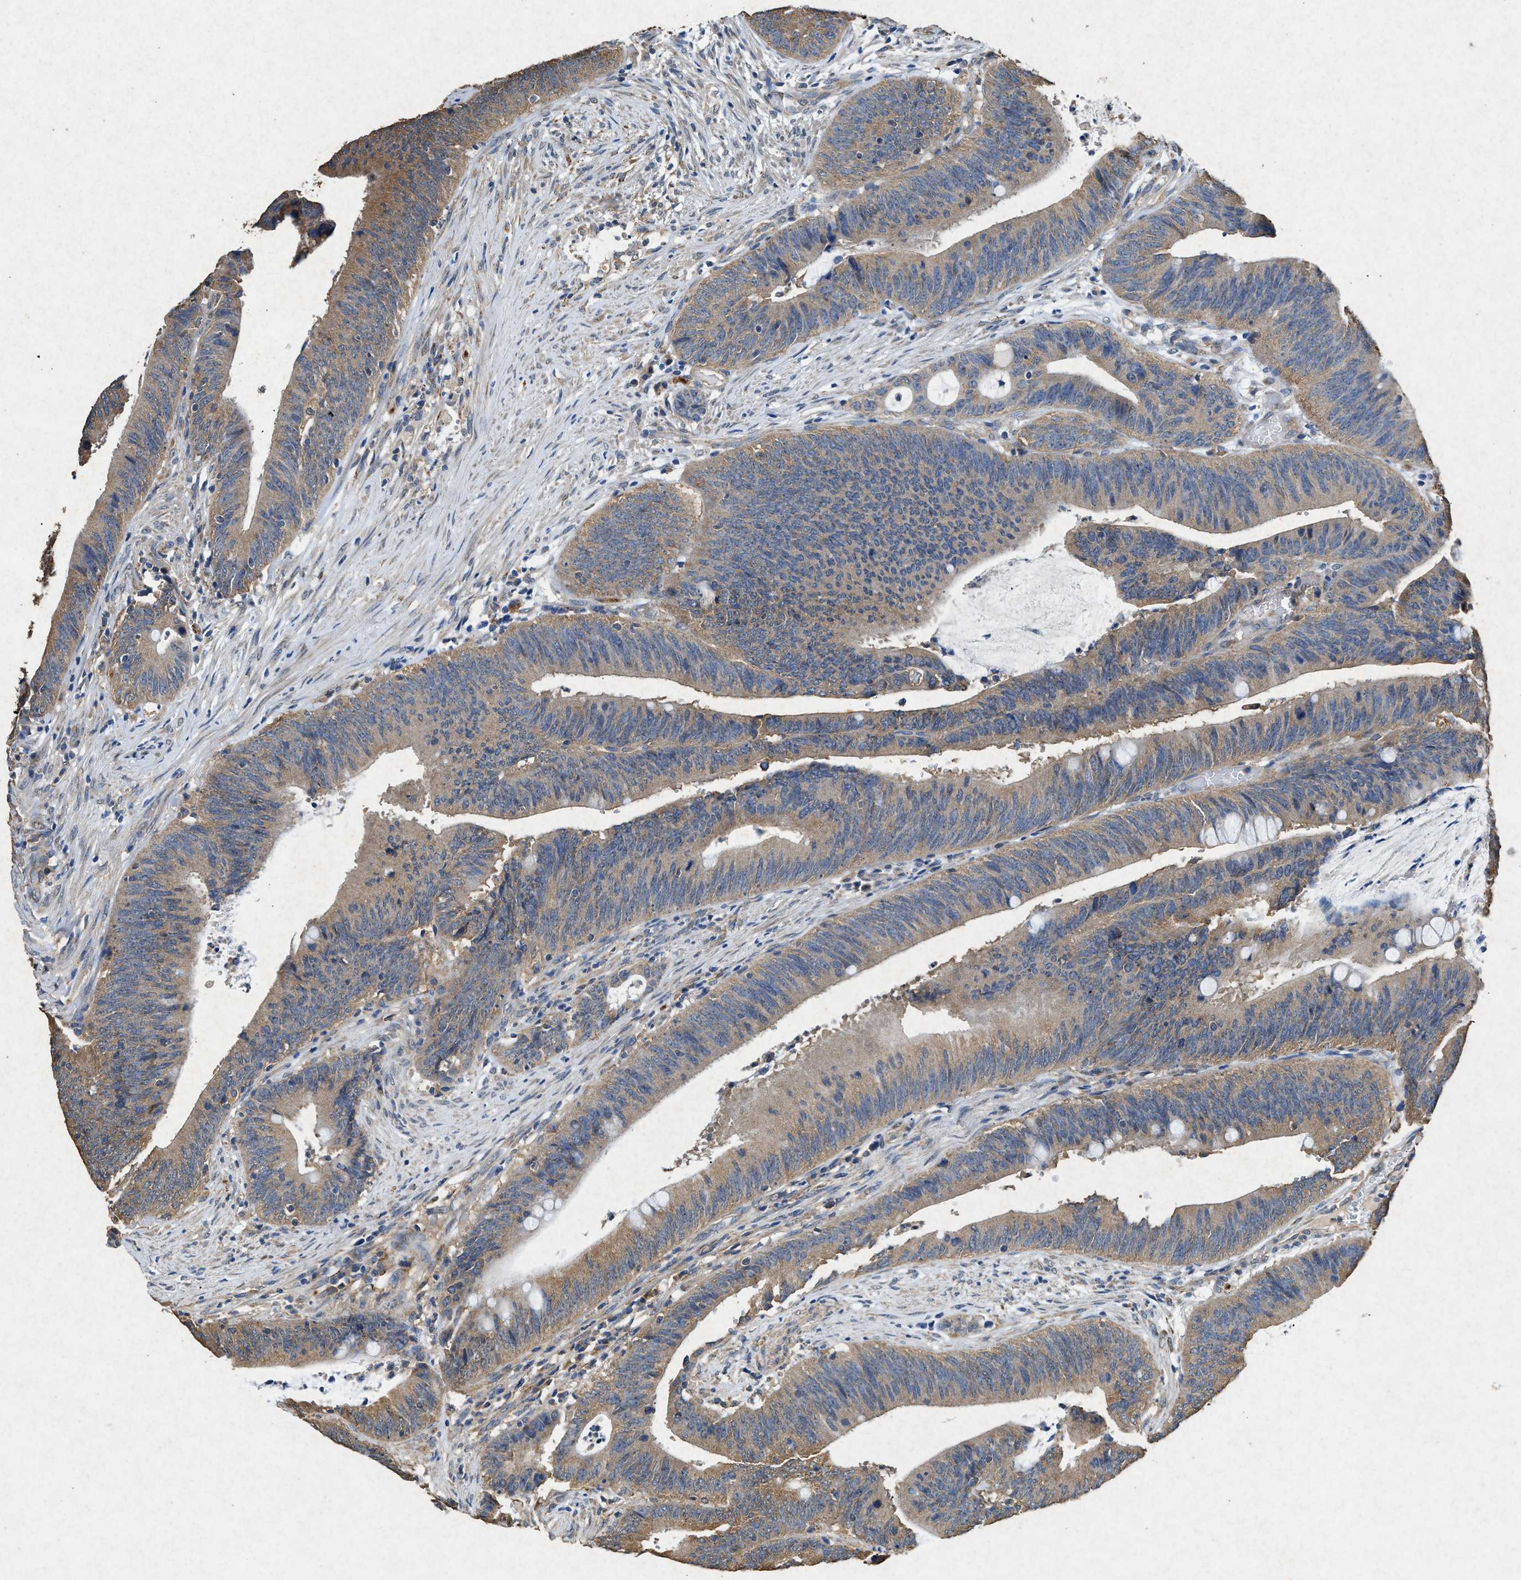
{"staining": {"intensity": "moderate", "quantity": ">75%", "location": "cytoplasmic/membranous"}, "tissue": "colorectal cancer", "cell_type": "Tumor cells", "image_type": "cancer", "snomed": [{"axis": "morphology", "description": "Normal tissue, NOS"}, {"axis": "morphology", "description": "Adenocarcinoma, NOS"}, {"axis": "topography", "description": "Rectum"}], "caption": "Immunohistochemical staining of colorectal adenocarcinoma demonstrates moderate cytoplasmic/membranous protein staining in about >75% of tumor cells. The protein is stained brown, and the nuclei are stained in blue (DAB (3,3'-diaminobenzidine) IHC with brightfield microscopy, high magnification).", "gene": "CDK15", "patient": {"sex": "female", "age": 66}}